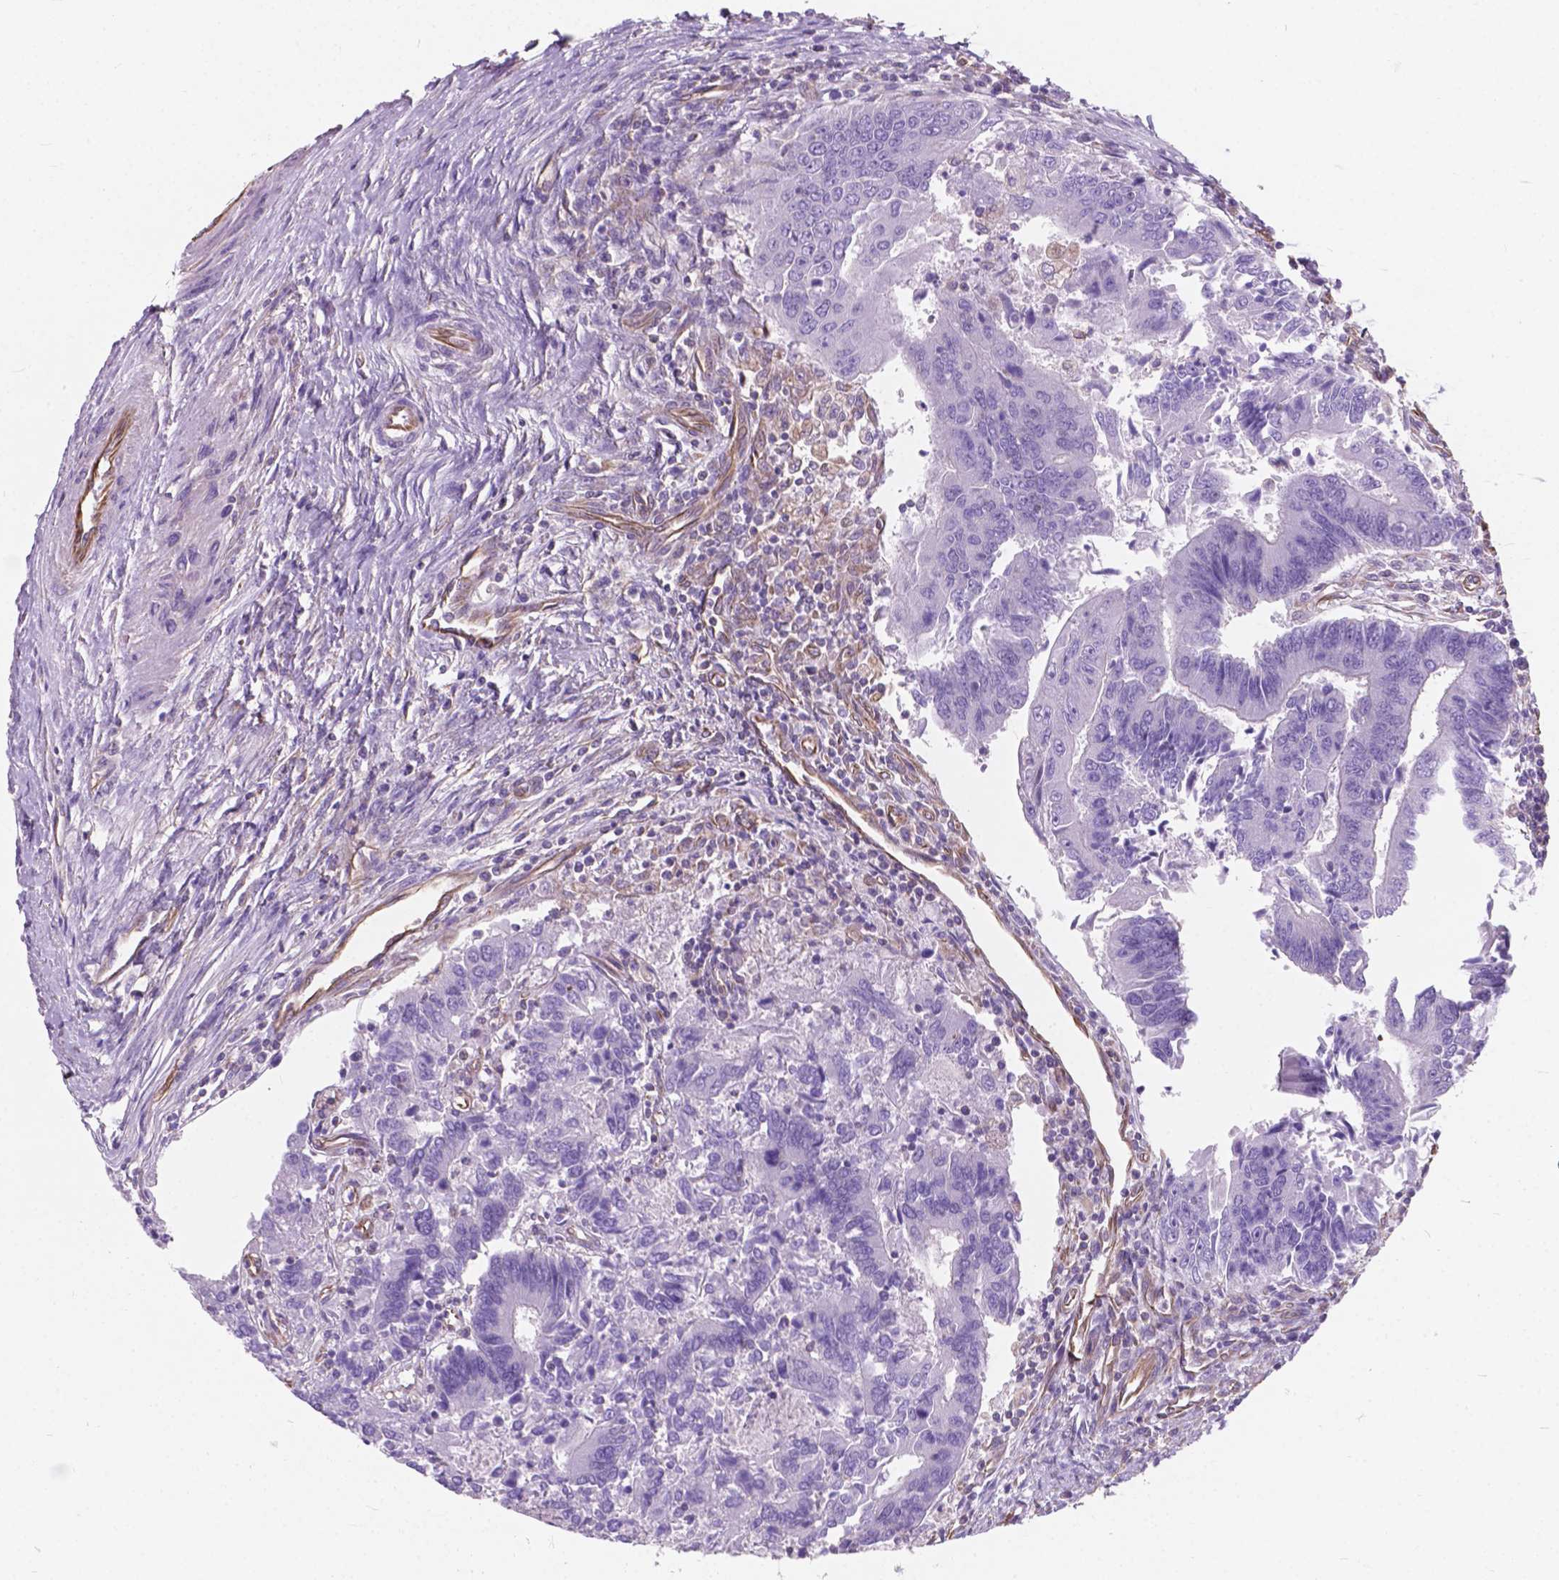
{"staining": {"intensity": "negative", "quantity": "none", "location": "none"}, "tissue": "colorectal cancer", "cell_type": "Tumor cells", "image_type": "cancer", "snomed": [{"axis": "morphology", "description": "Adenocarcinoma, NOS"}, {"axis": "topography", "description": "Colon"}], "caption": "DAB (3,3'-diaminobenzidine) immunohistochemical staining of human colorectal cancer displays no significant positivity in tumor cells.", "gene": "AMOT", "patient": {"sex": "female", "age": 67}}